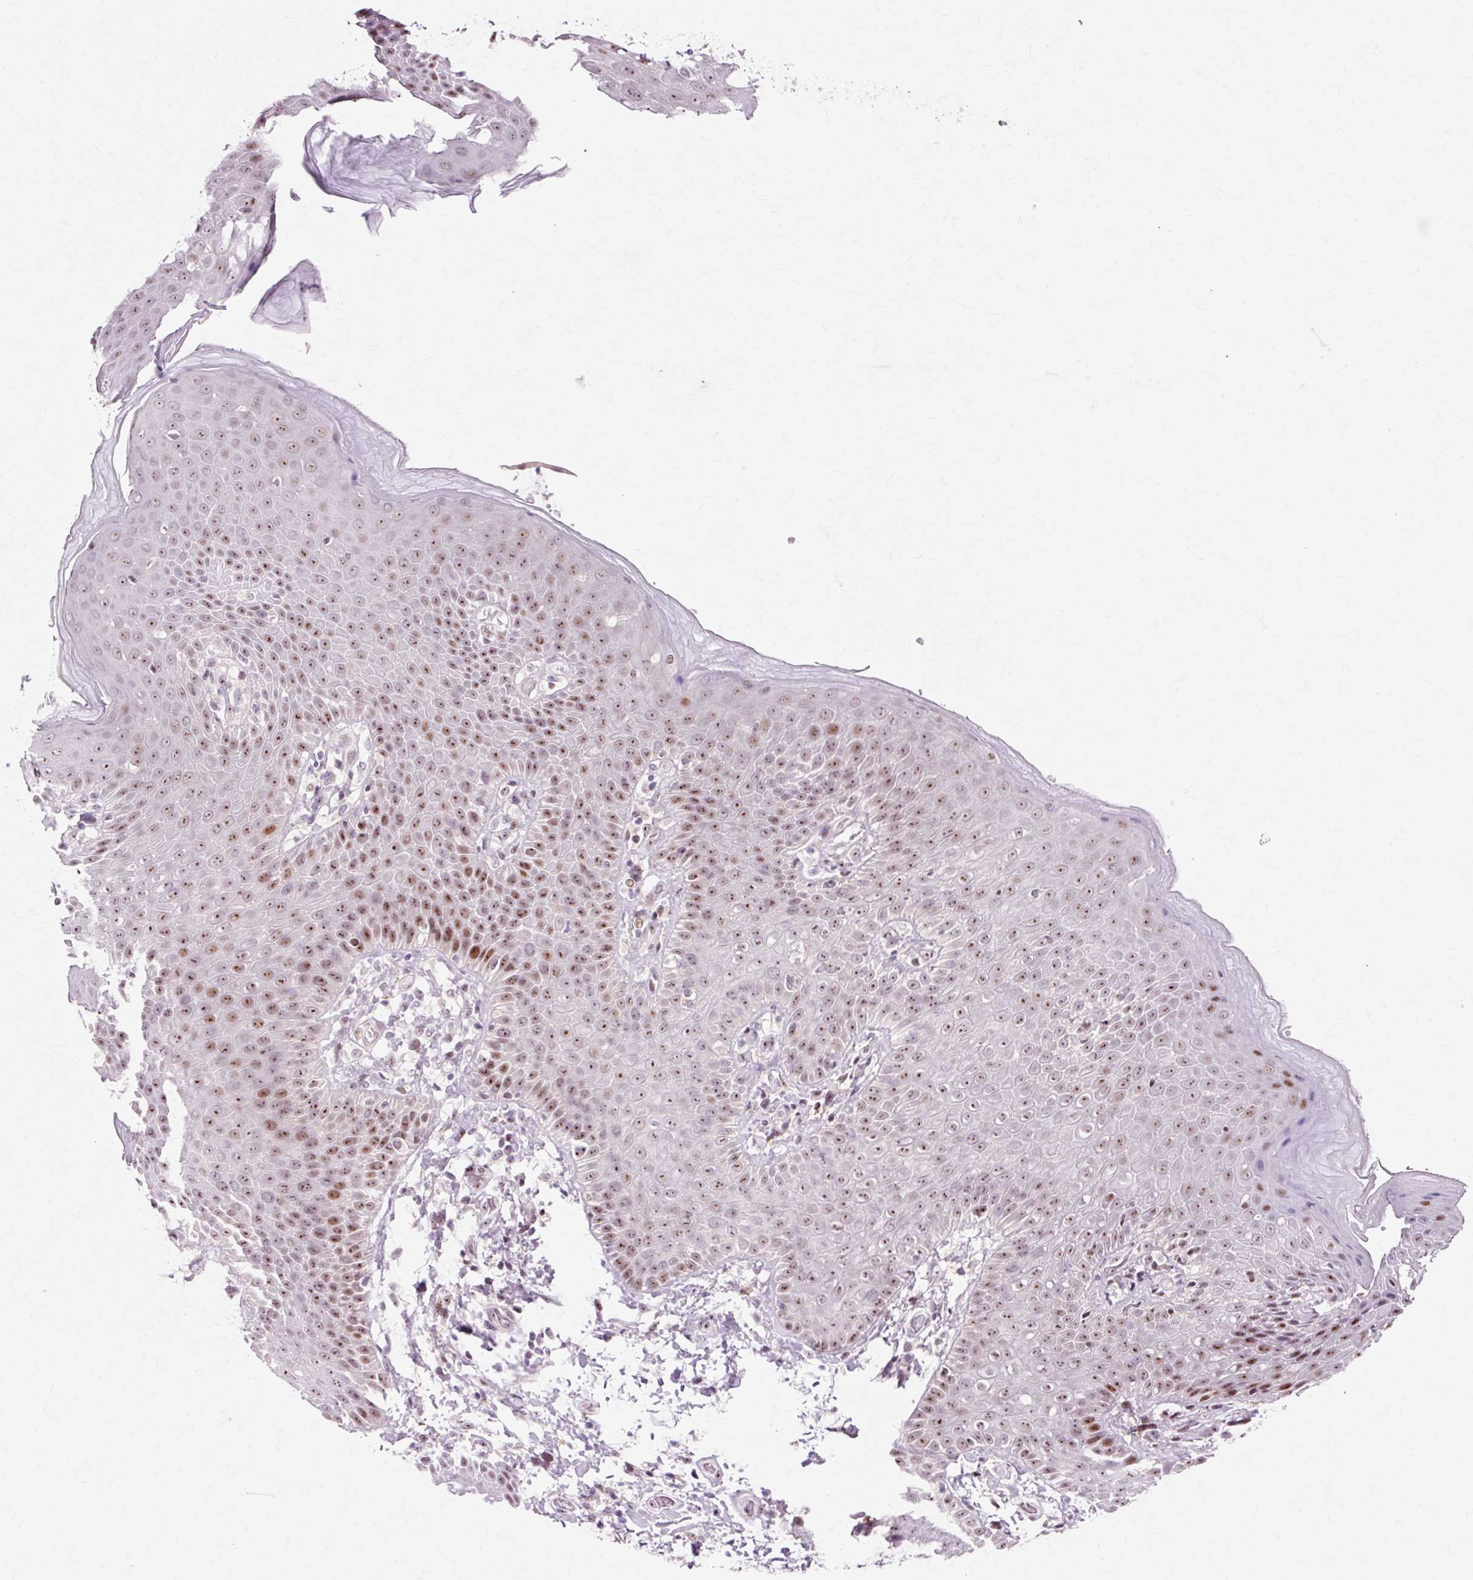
{"staining": {"intensity": "strong", "quantity": "25%-75%", "location": "nuclear"}, "tissue": "skin", "cell_type": "Epidermal cells", "image_type": "normal", "snomed": [{"axis": "morphology", "description": "Normal tissue, NOS"}, {"axis": "topography", "description": "Peripheral nerve tissue"}], "caption": "Skin stained with a brown dye demonstrates strong nuclear positive positivity in approximately 25%-75% of epidermal cells.", "gene": "MACROD2", "patient": {"sex": "male", "age": 51}}